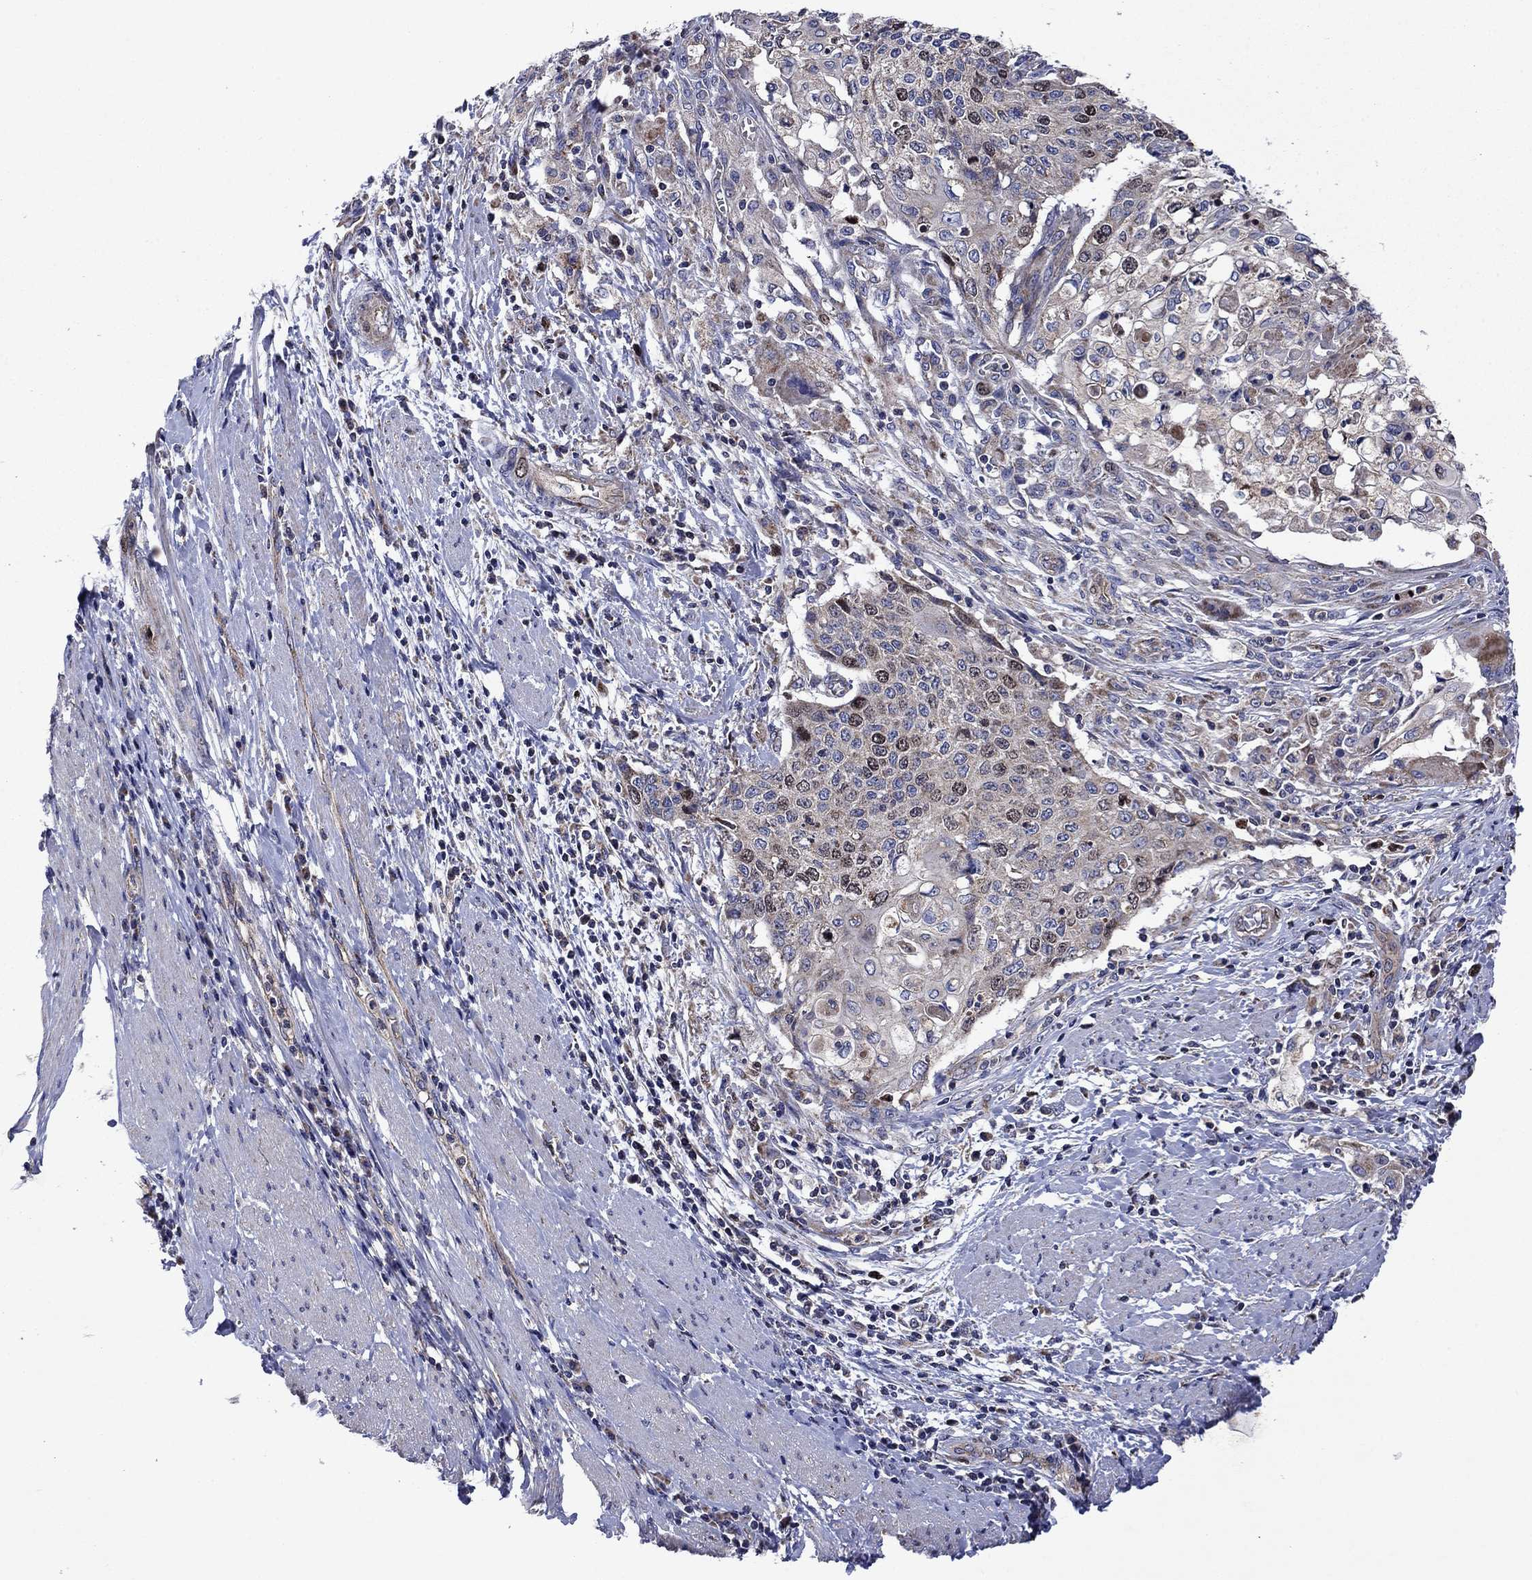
{"staining": {"intensity": "moderate", "quantity": "<25%", "location": "nuclear"}, "tissue": "cervical cancer", "cell_type": "Tumor cells", "image_type": "cancer", "snomed": [{"axis": "morphology", "description": "Squamous cell carcinoma, NOS"}, {"axis": "topography", "description": "Cervix"}], "caption": "Protein staining of cervical cancer (squamous cell carcinoma) tissue shows moderate nuclear positivity in about <25% of tumor cells.", "gene": "KIF22", "patient": {"sex": "female", "age": 39}}